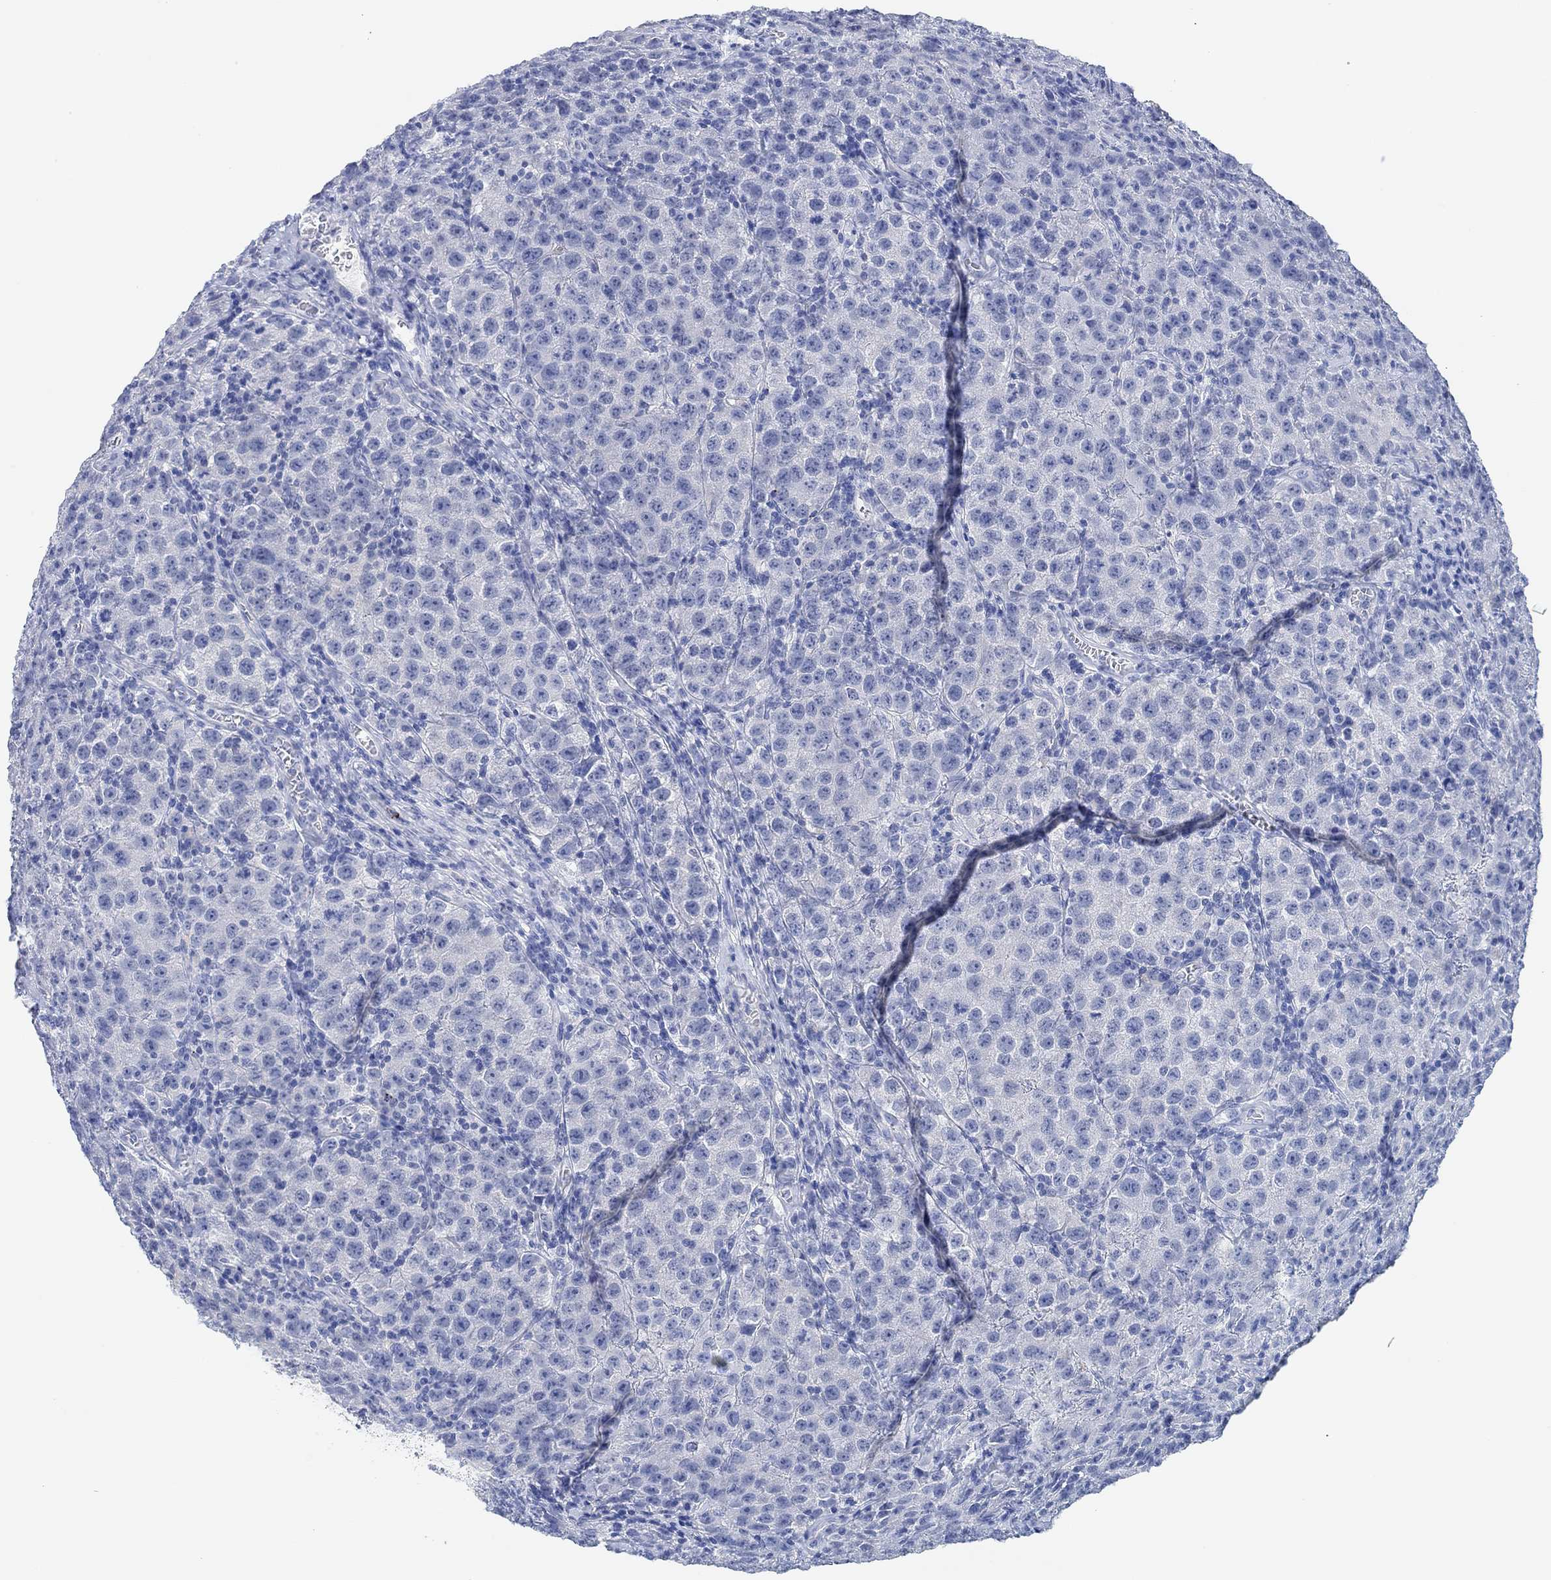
{"staining": {"intensity": "negative", "quantity": "none", "location": "none"}, "tissue": "testis cancer", "cell_type": "Tumor cells", "image_type": "cancer", "snomed": [{"axis": "morphology", "description": "Seminoma, NOS"}, {"axis": "topography", "description": "Testis"}], "caption": "There is no significant positivity in tumor cells of testis cancer.", "gene": "VAT1L", "patient": {"sex": "male", "age": 52}}